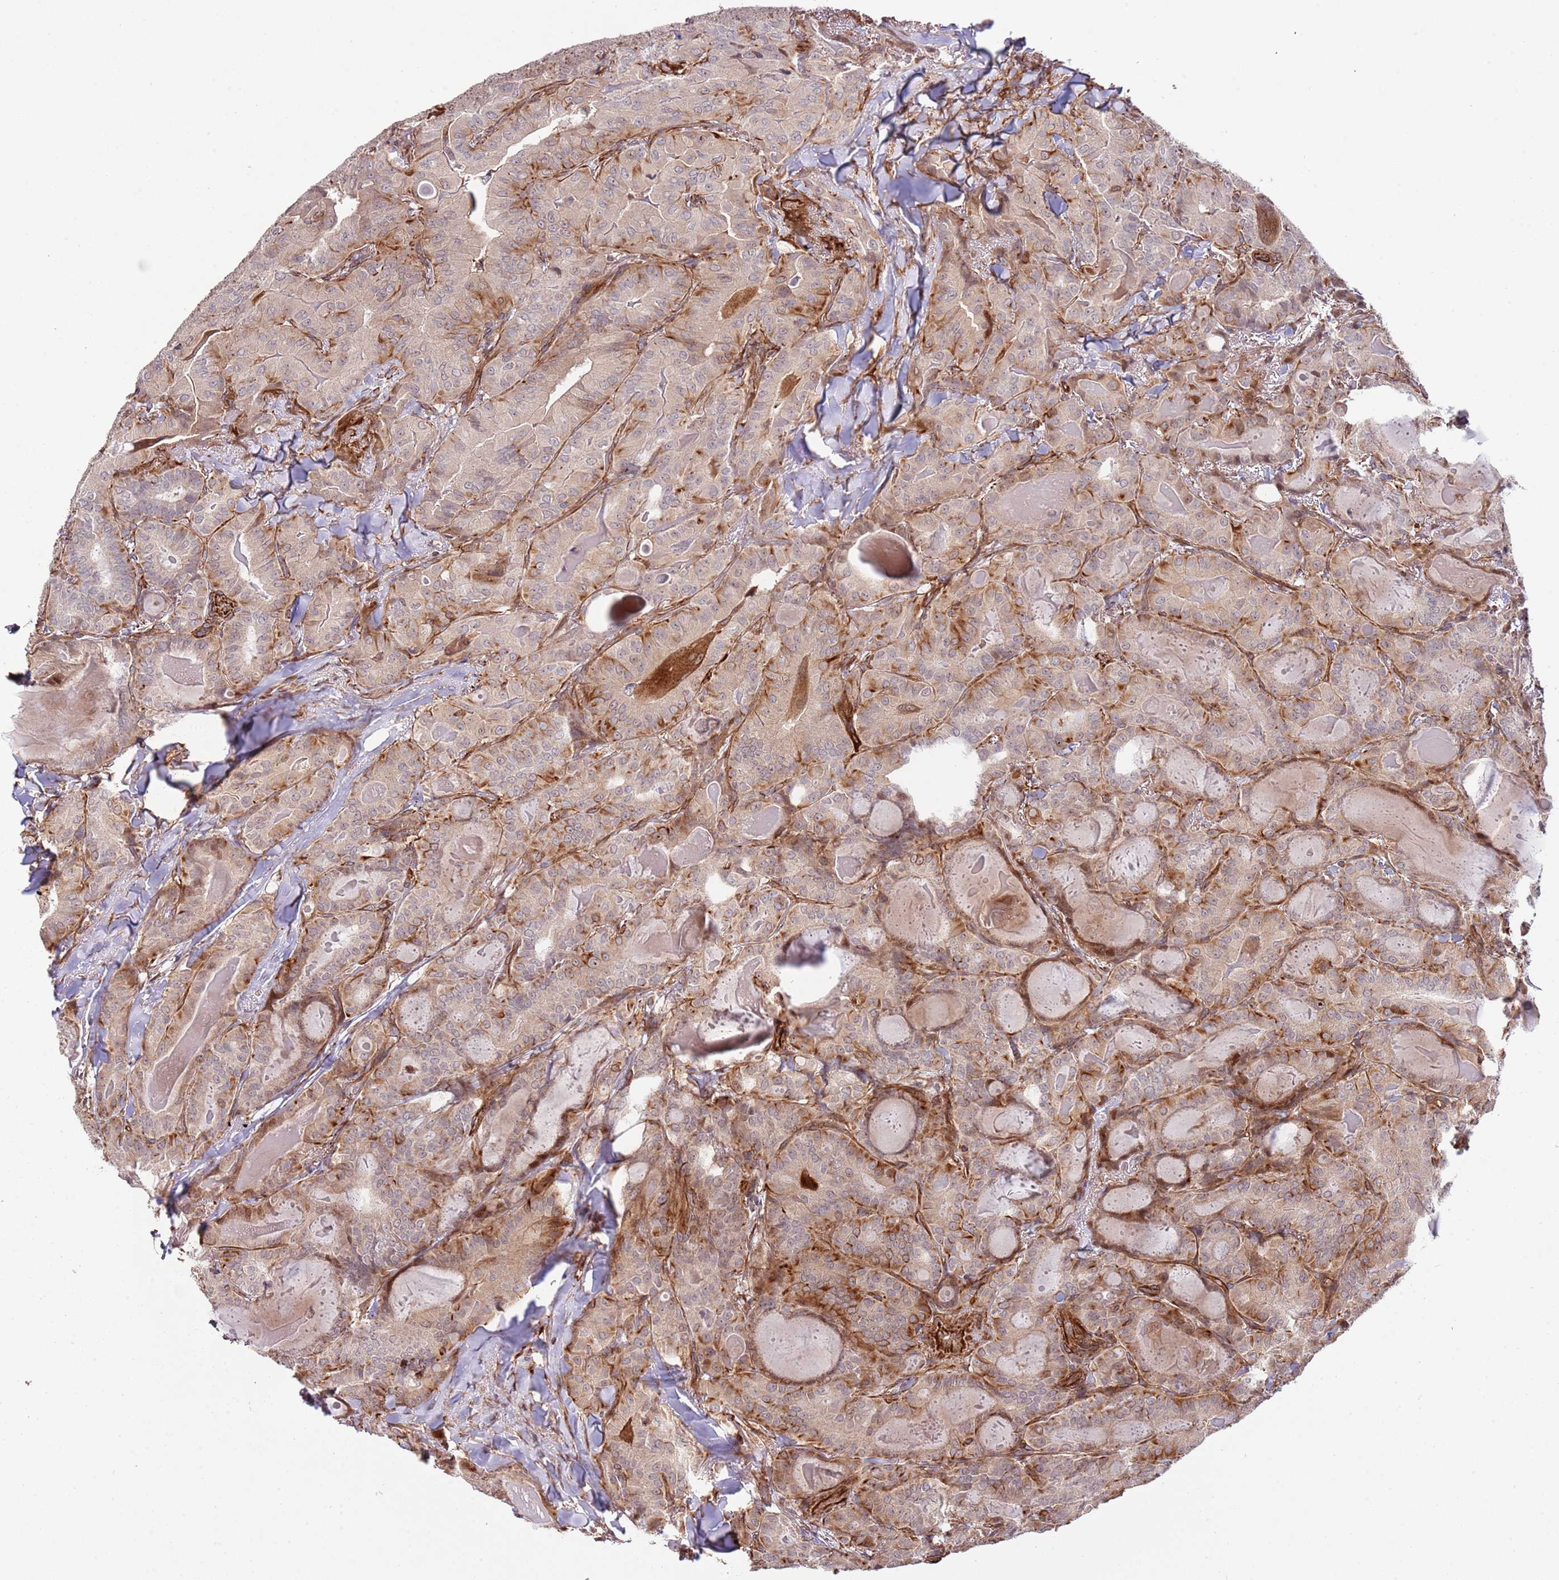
{"staining": {"intensity": "weak", "quantity": "25%-75%", "location": "cytoplasmic/membranous"}, "tissue": "thyroid cancer", "cell_type": "Tumor cells", "image_type": "cancer", "snomed": [{"axis": "morphology", "description": "Papillary adenocarcinoma, NOS"}, {"axis": "topography", "description": "Thyroid gland"}], "caption": "Immunohistochemical staining of human thyroid papillary adenocarcinoma reveals low levels of weak cytoplasmic/membranous positivity in approximately 25%-75% of tumor cells.", "gene": "NEK3", "patient": {"sex": "female", "age": 68}}